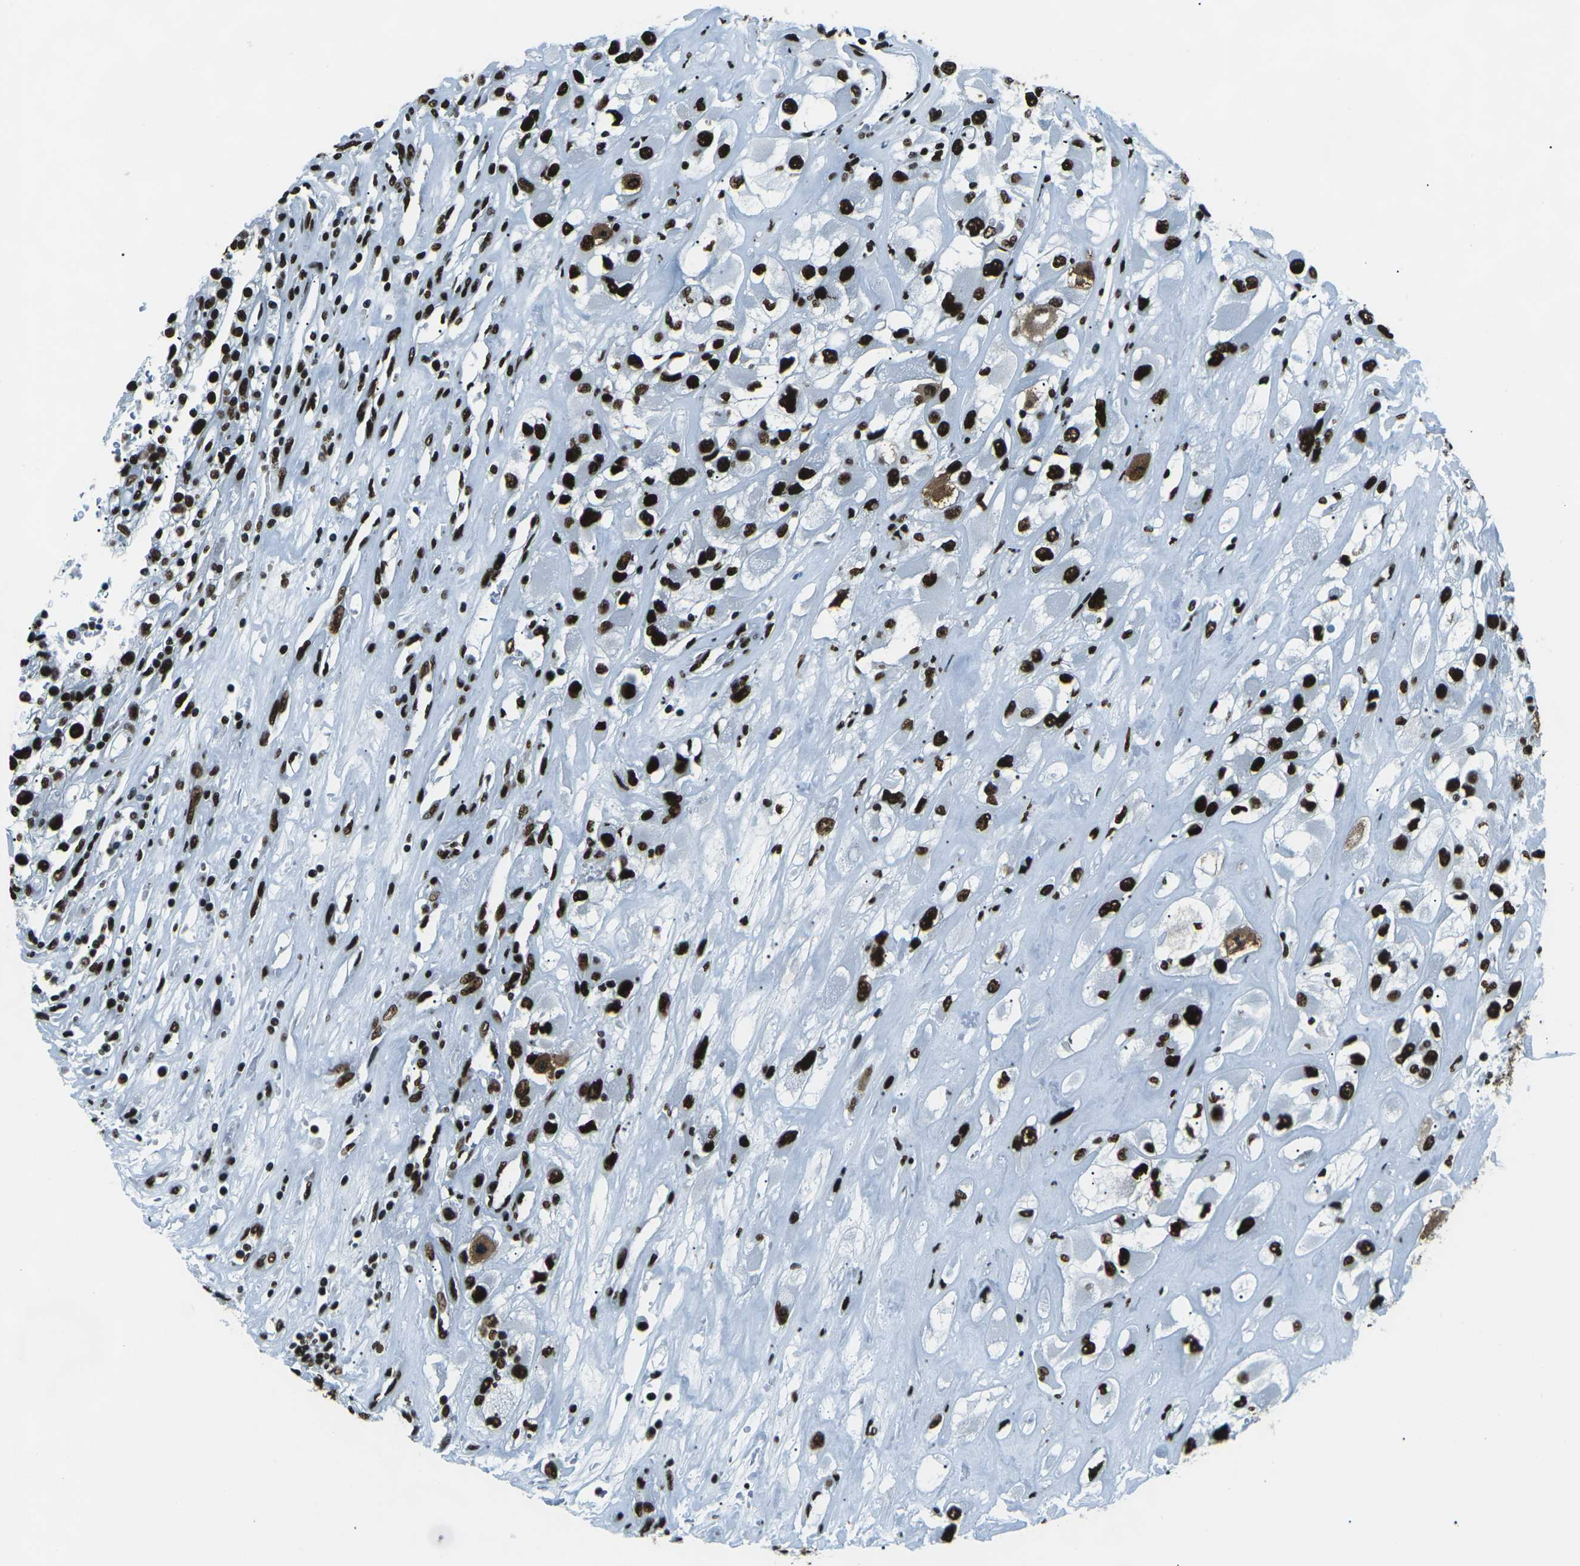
{"staining": {"intensity": "strong", "quantity": ">75%", "location": "nuclear"}, "tissue": "renal cancer", "cell_type": "Tumor cells", "image_type": "cancer", "snomed": [{"axis": "morphology", "description": "Adenocarcinoma, NOS"}, {"axis": "topography", "description": "Kidney"}], "caption": "This histopathology image displays immunohistochemistry (IHC) staining of renal cancer, with high strong nuclear staining in about >75% of tumor cells.", "gene": "HNRNPL", "patient": {"sex": "female", "age": 52}}